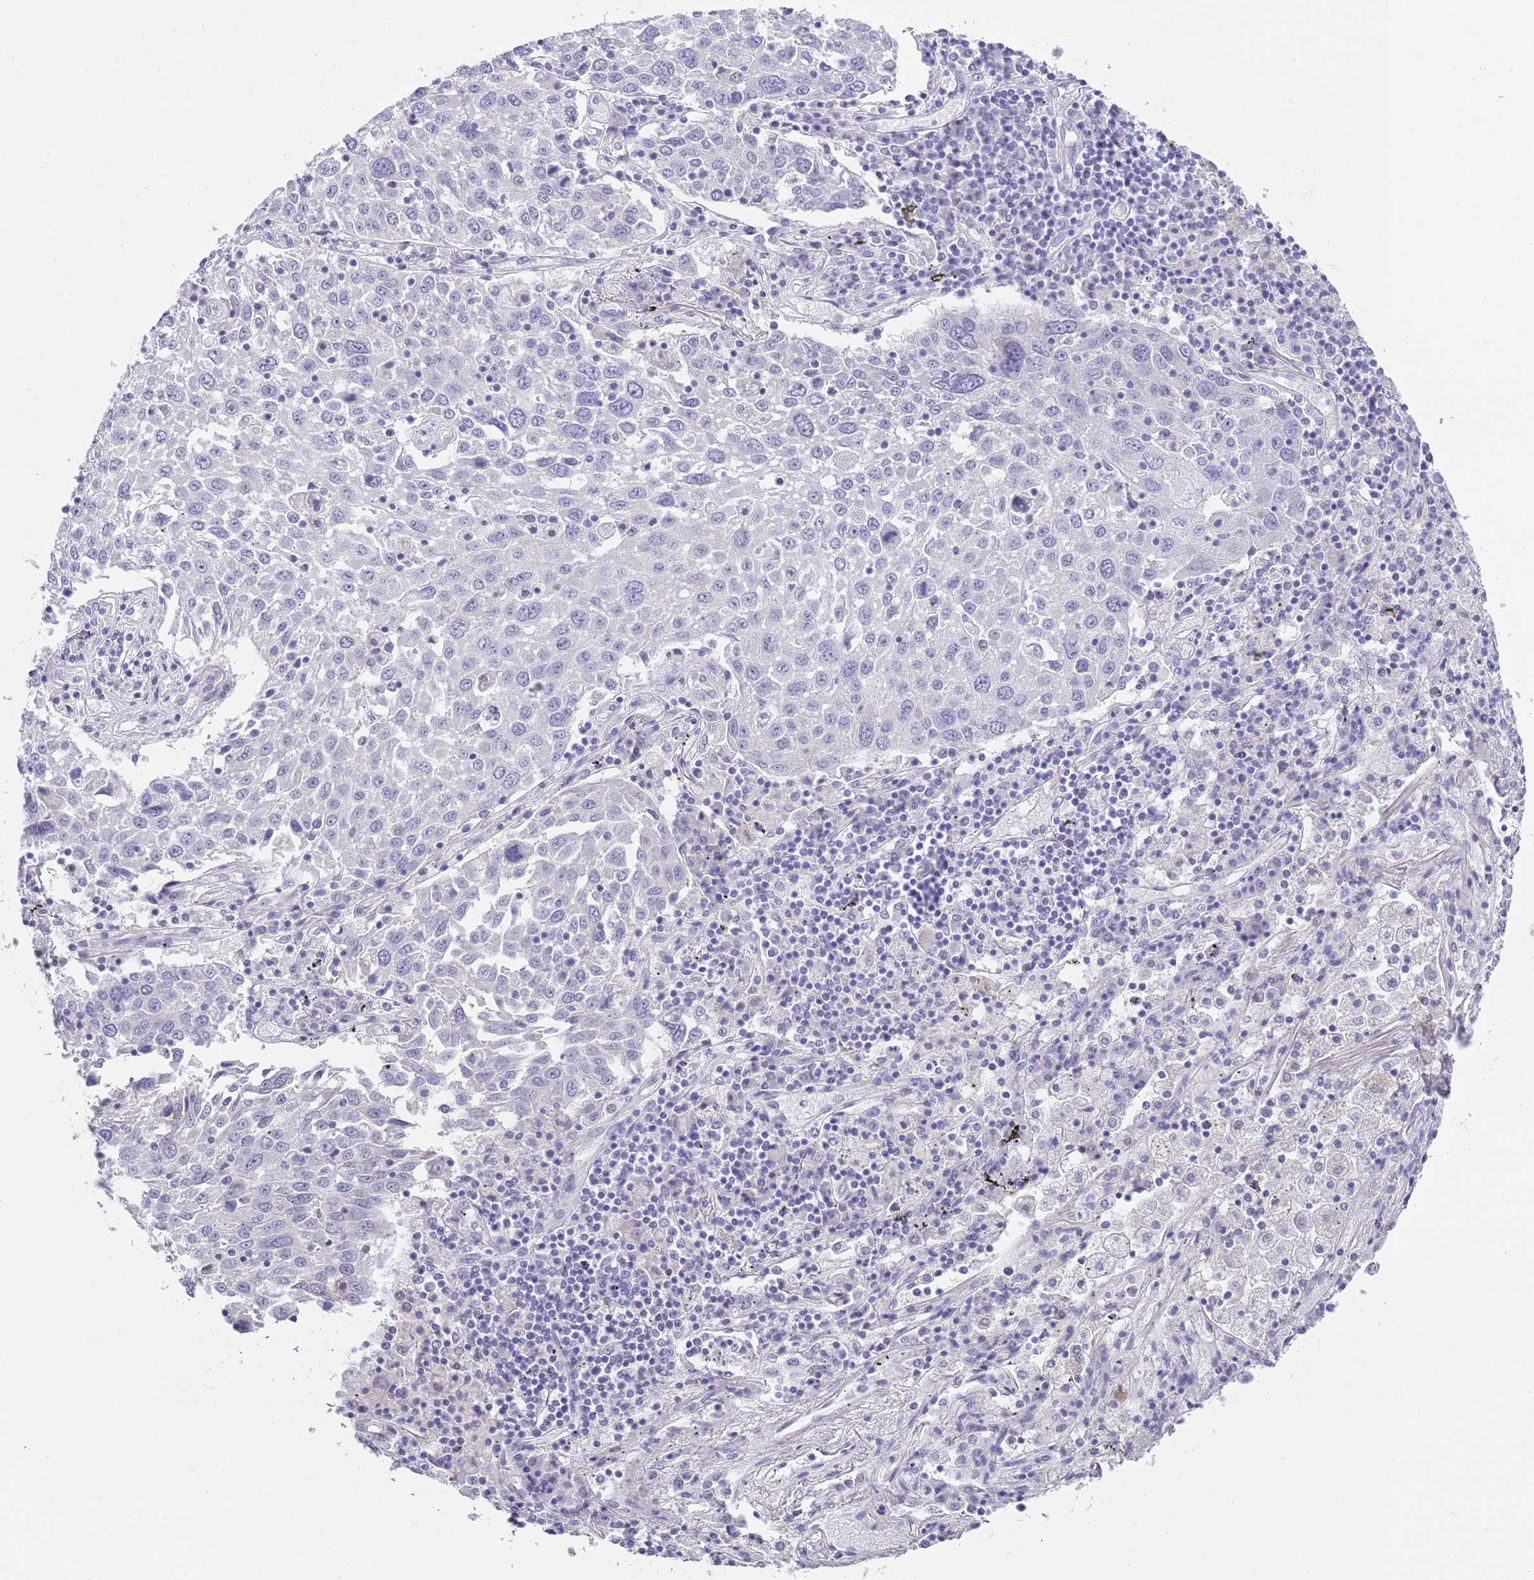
{"staining": {"intensity": "negative", "quantity": "none", "location": "none"}, "tissue": "lung cancer", "cell_type": "Tumor cells", "image_type": "cancer", "snomed": [{"axis": "morphology", "description": "Squamous cell carcinoma, NOS"}, {"axis": "topography", "description": "Lung"}], "caption": "High power microscopy photomicrograph of an IHC image of squamous cell carcinoma (lung), revealing no significant positivity in tumor cells.", "gene": "SPIRE2", "patient": {"sex": "male", "age": 65}}